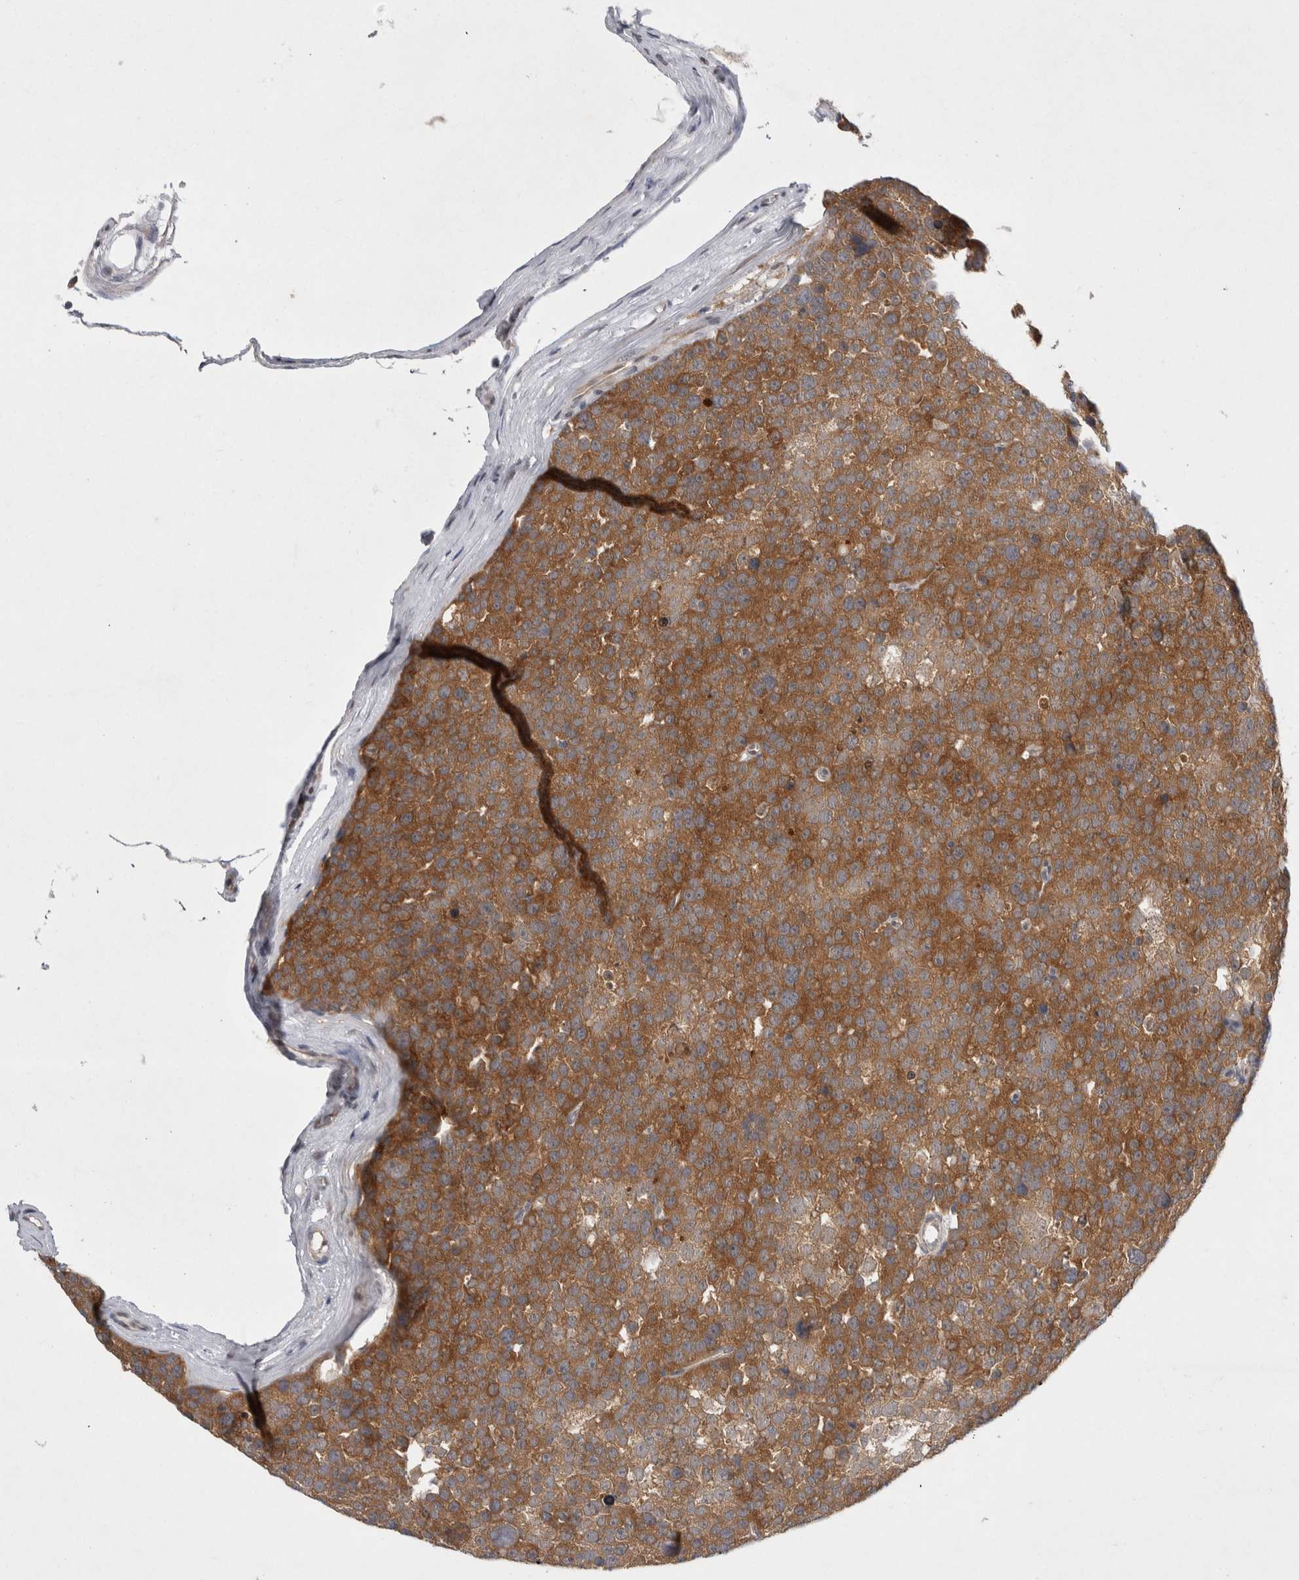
{"staining": {"intensity": "moderate", "quantity": ">75%", "location": "cytoplasmic/membranous"}, "tissue": "testis cancer", "cell_type": "Tumor cells", "image_type": "cancer", "snomed": [{"axis": "morphology", "description": "Seminoma, NOS"}, {"axis": "topography", "description": "Testis"}], "caption": "Tumor cells demonstrate medium levels of moderate cytoplasmic/membranous expression in about >75% of cells in human testis cancer (seminoma).", "gene": "PSMB2", "patient": {"sex": "male", "age": 71}}